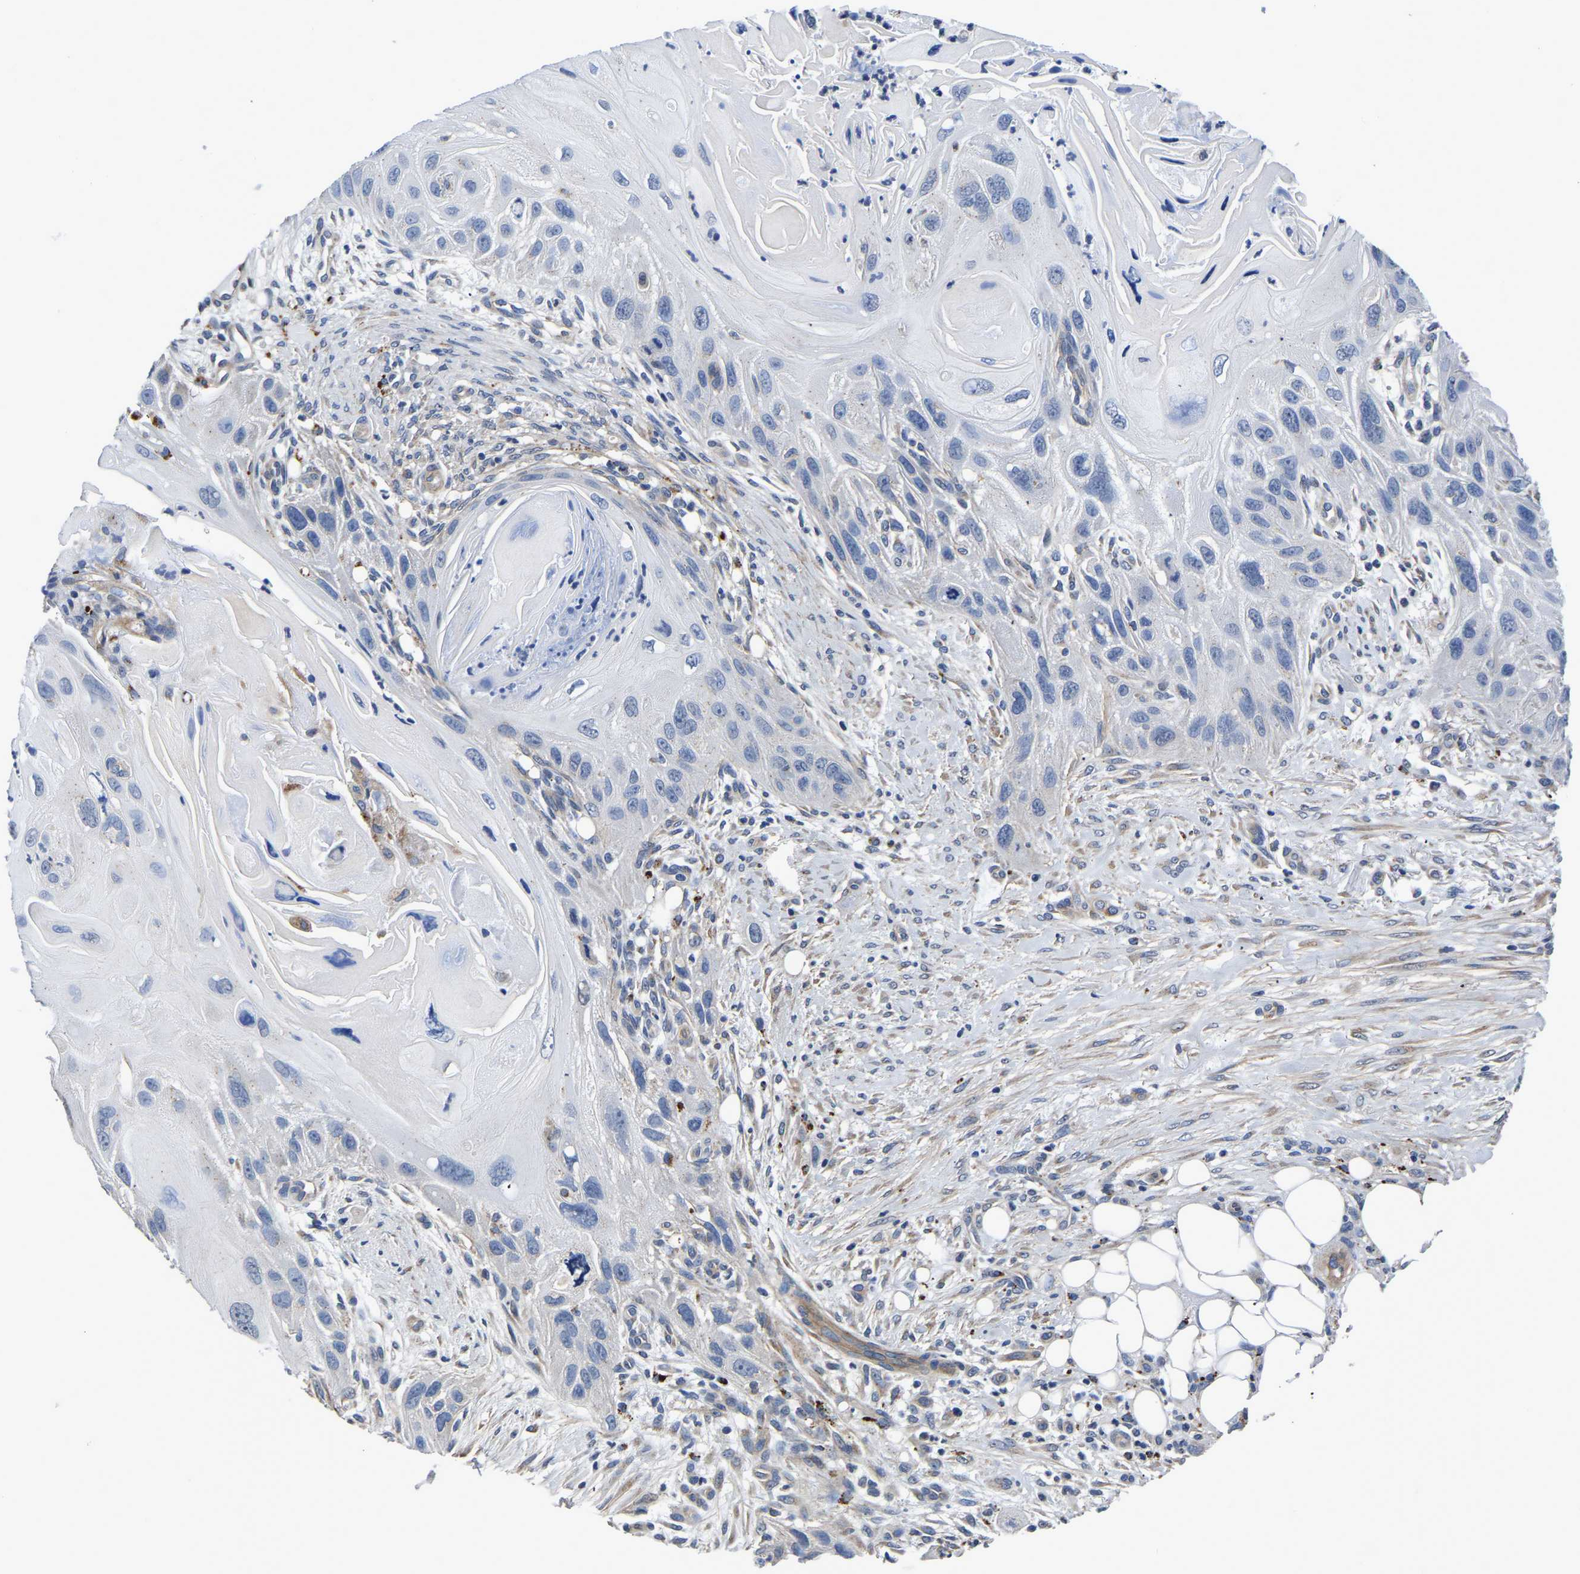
{"staining": {"intensity": "negative", "quantity": "none", "location": "none"}, "tissue": "skin cancer", "cell_type": "Tumor cells", "image_type": "cancer", "snomed": [{"axis": "morphology", "description": "Squamous cell carcinoma, NOS"}, {"axis": "topography", "description": "Skin"}], "caption": "IHC of human skin cancer shows no positivity in tumor cells.", "gene": "PDLIM7", "patient": {"sex": "female", "age": 77}}